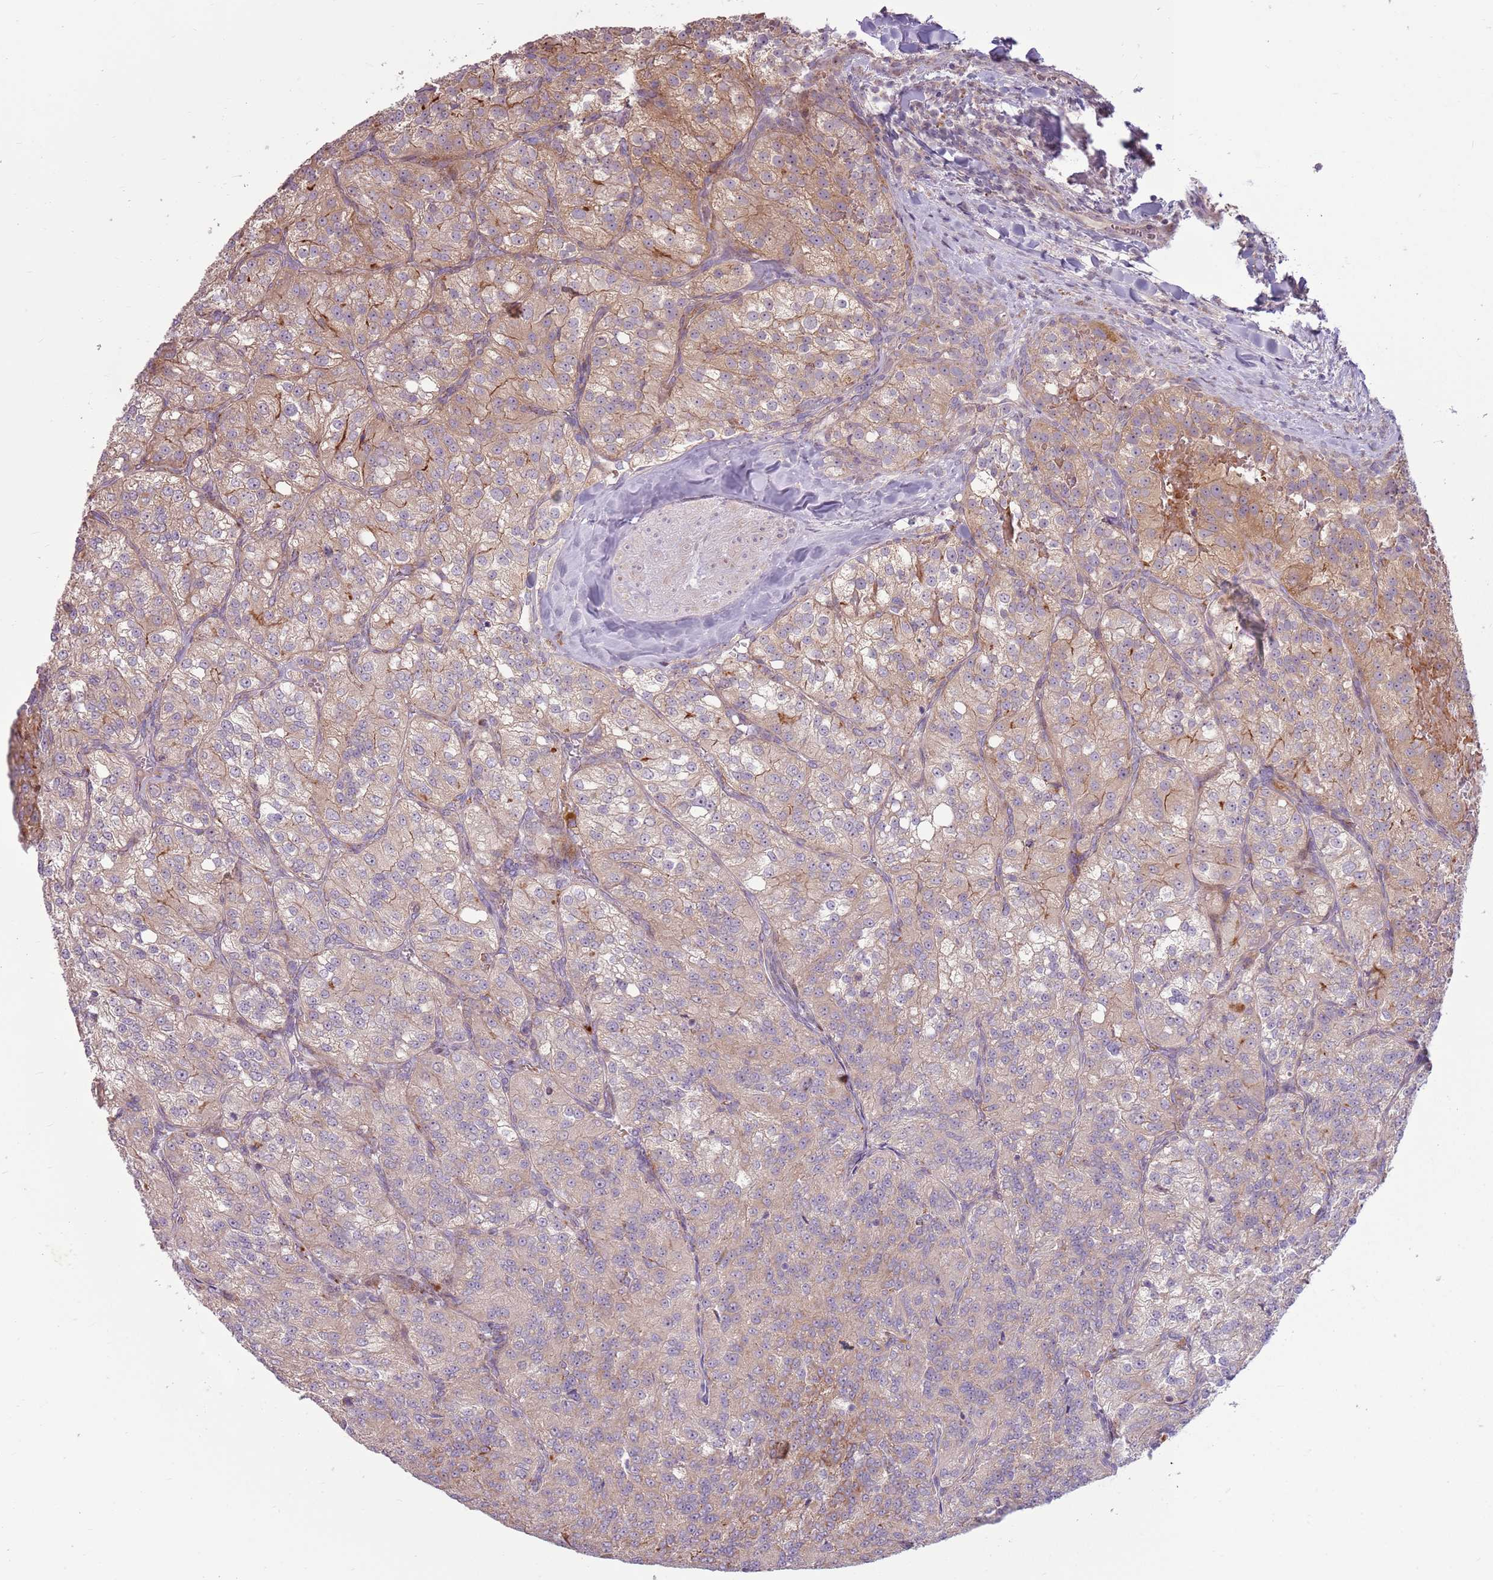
{"staining": {"intensity": "weak", "quantity": ">75%", "location": "cytoplasmic/membranous"}, "tissue": "renal cancer", "cell_type": "Tumor cells", "image_type": "cancer", "snomed": [{"axis": "morphology", "description": "Adenocarcinoma, NOS"}, {"axis": "topography", "description": "Kidney"}], "caption": "Immunohistochemical staining of human renal cancer exhibits low levels of weak cytoplasmic/membranous staining in about >75% of tumor cells. (DAB (3,3'-diaminobenzidine) = brown stain, brightfield microscopy at high magnification).", "gene": "ZNF530", "patient": {"sex": "female", "age": 63}}